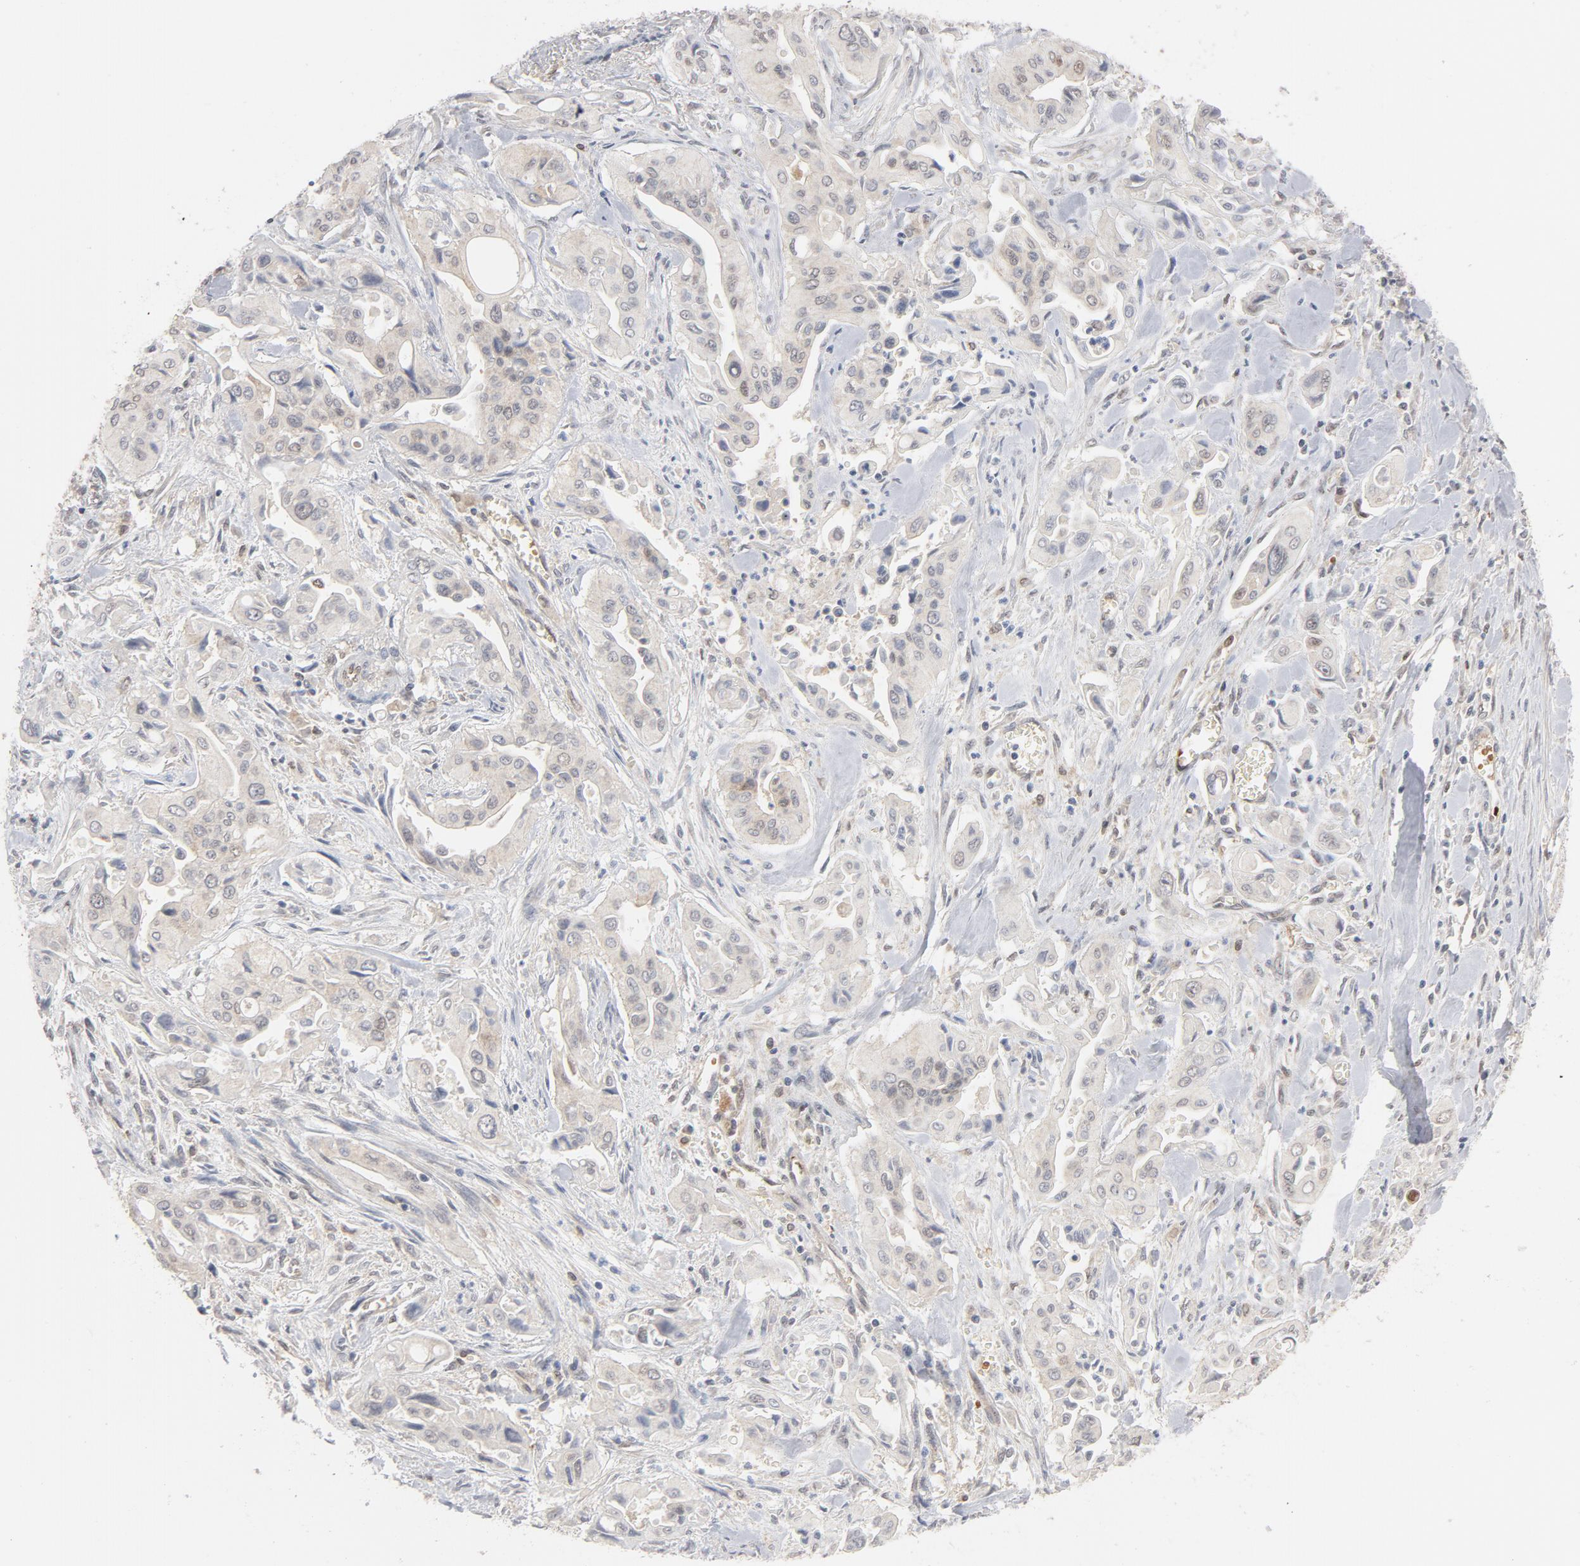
{"staining": {"intensity": "weak", "quantity": "25%-75%", "location": "cytoplasmic/membranous"}, "tissue": "pancreatic cancer", "cell_type": "Tumor cells", "image_type": "cancer", "snomed": [{"axis": "morphology", "description": "Adenocarcinoma, NOS"}, {"axis": "topography", "description": "Pancreas"}], "caption": "A micrograph of human adenocarcinoma (pancreatic) stained for a protein demonstrates weak cytoplasmic/membranous brown staining in tumor cells.", "gene": "PRDX1", "patient": {"sex": "male", "age": 77}}